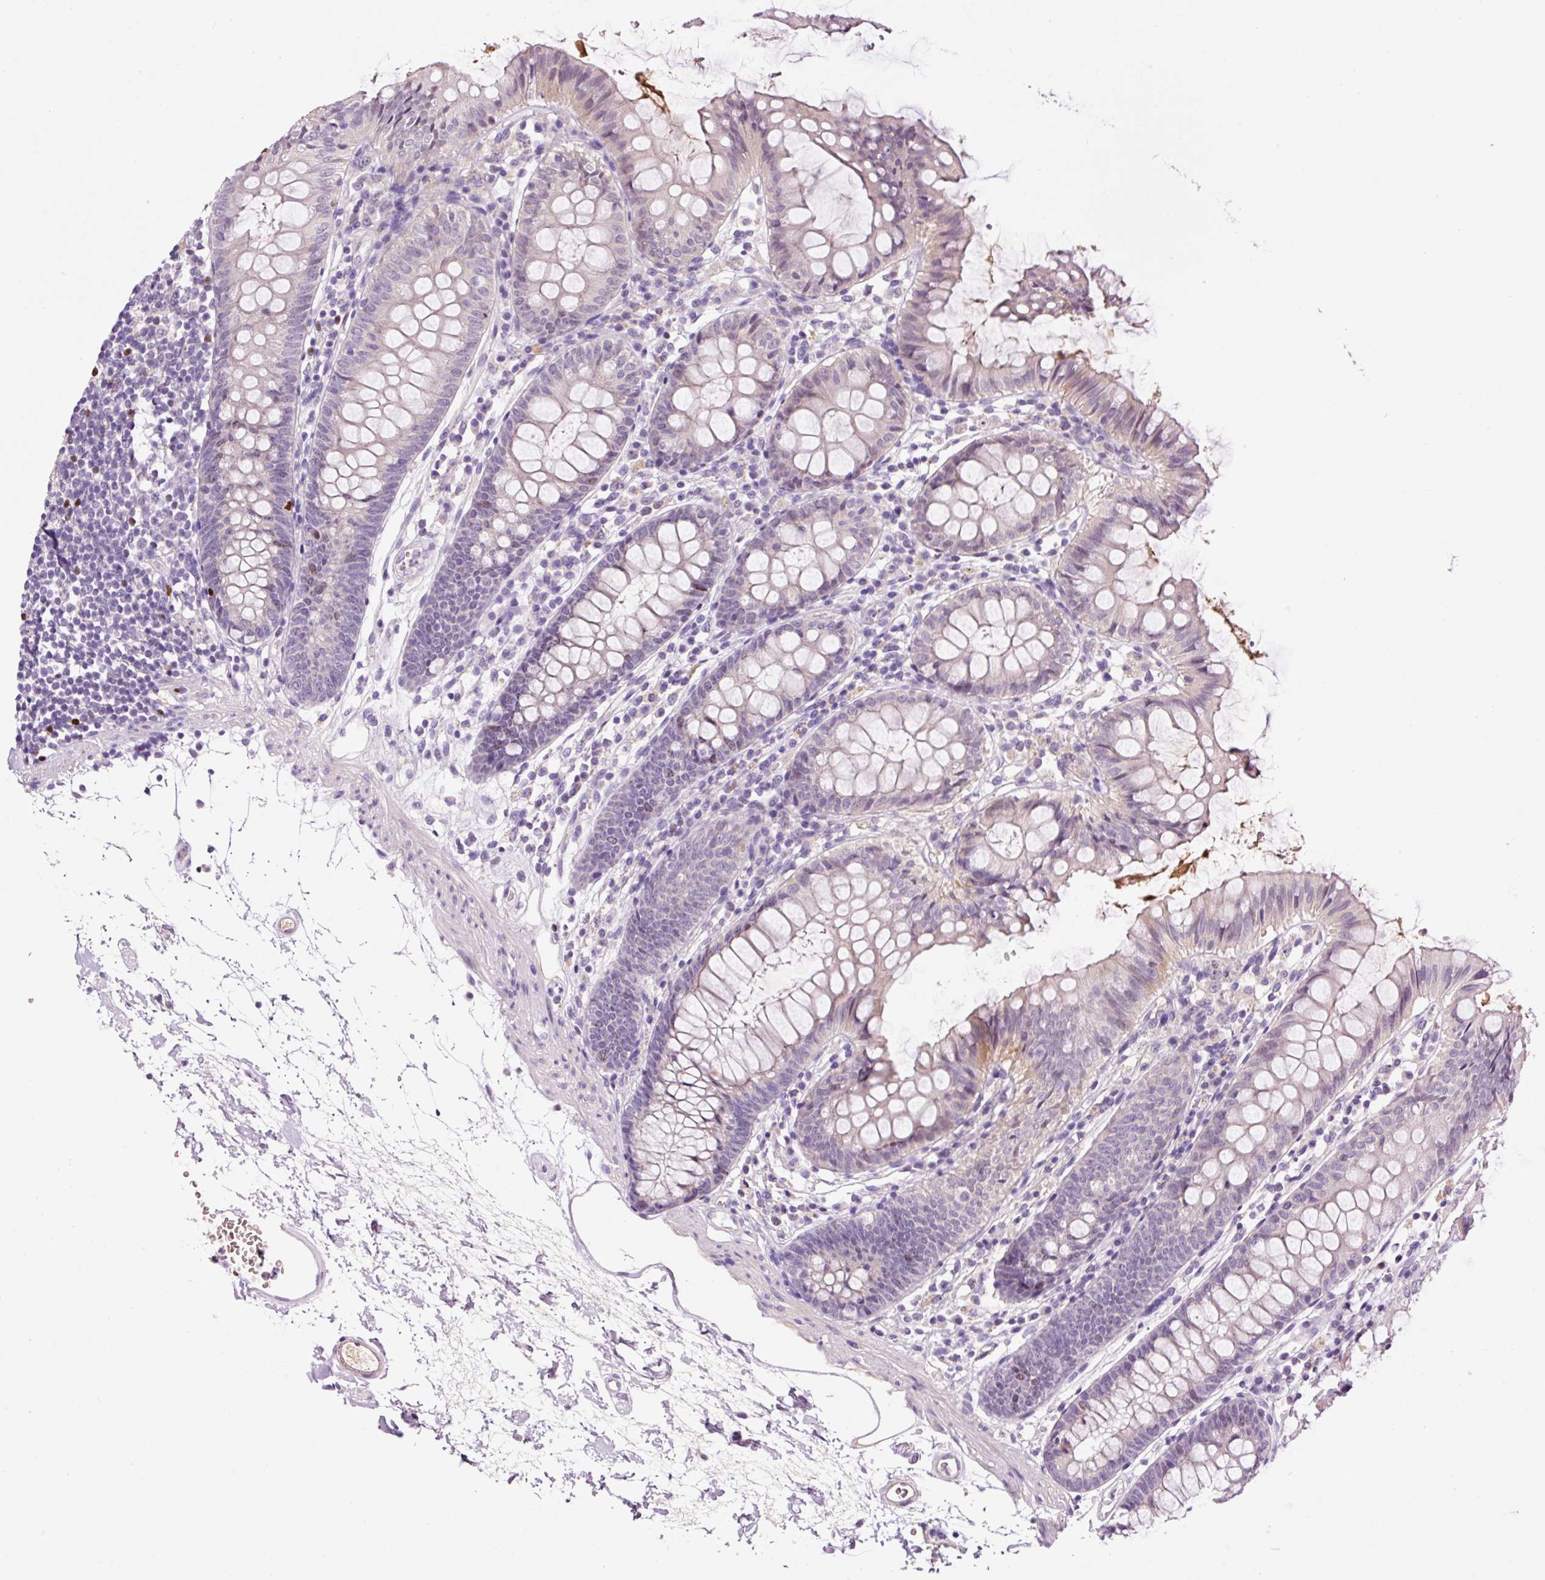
{"staining": {"intensity": "negative", "quantity": "none", "location": "none"}, "tissue": "colon", "cell_type": "Endothelial cells", "image_type": "normal", "snomed": [{"axis": "morphology", "description": "Normal tissue, NOS"}, {"axis": "topography", "description": "Colon"}], "caption": "DAB immunohistochemical staining of unremarkable human colon displays no significant expression in endothelial cells. (DAB immunohistochemistry (IHC) visualized using brightfield microscopy, high magnification).", "gene": "DPPA4", "patient": {"sex": "female", "age": 84}}